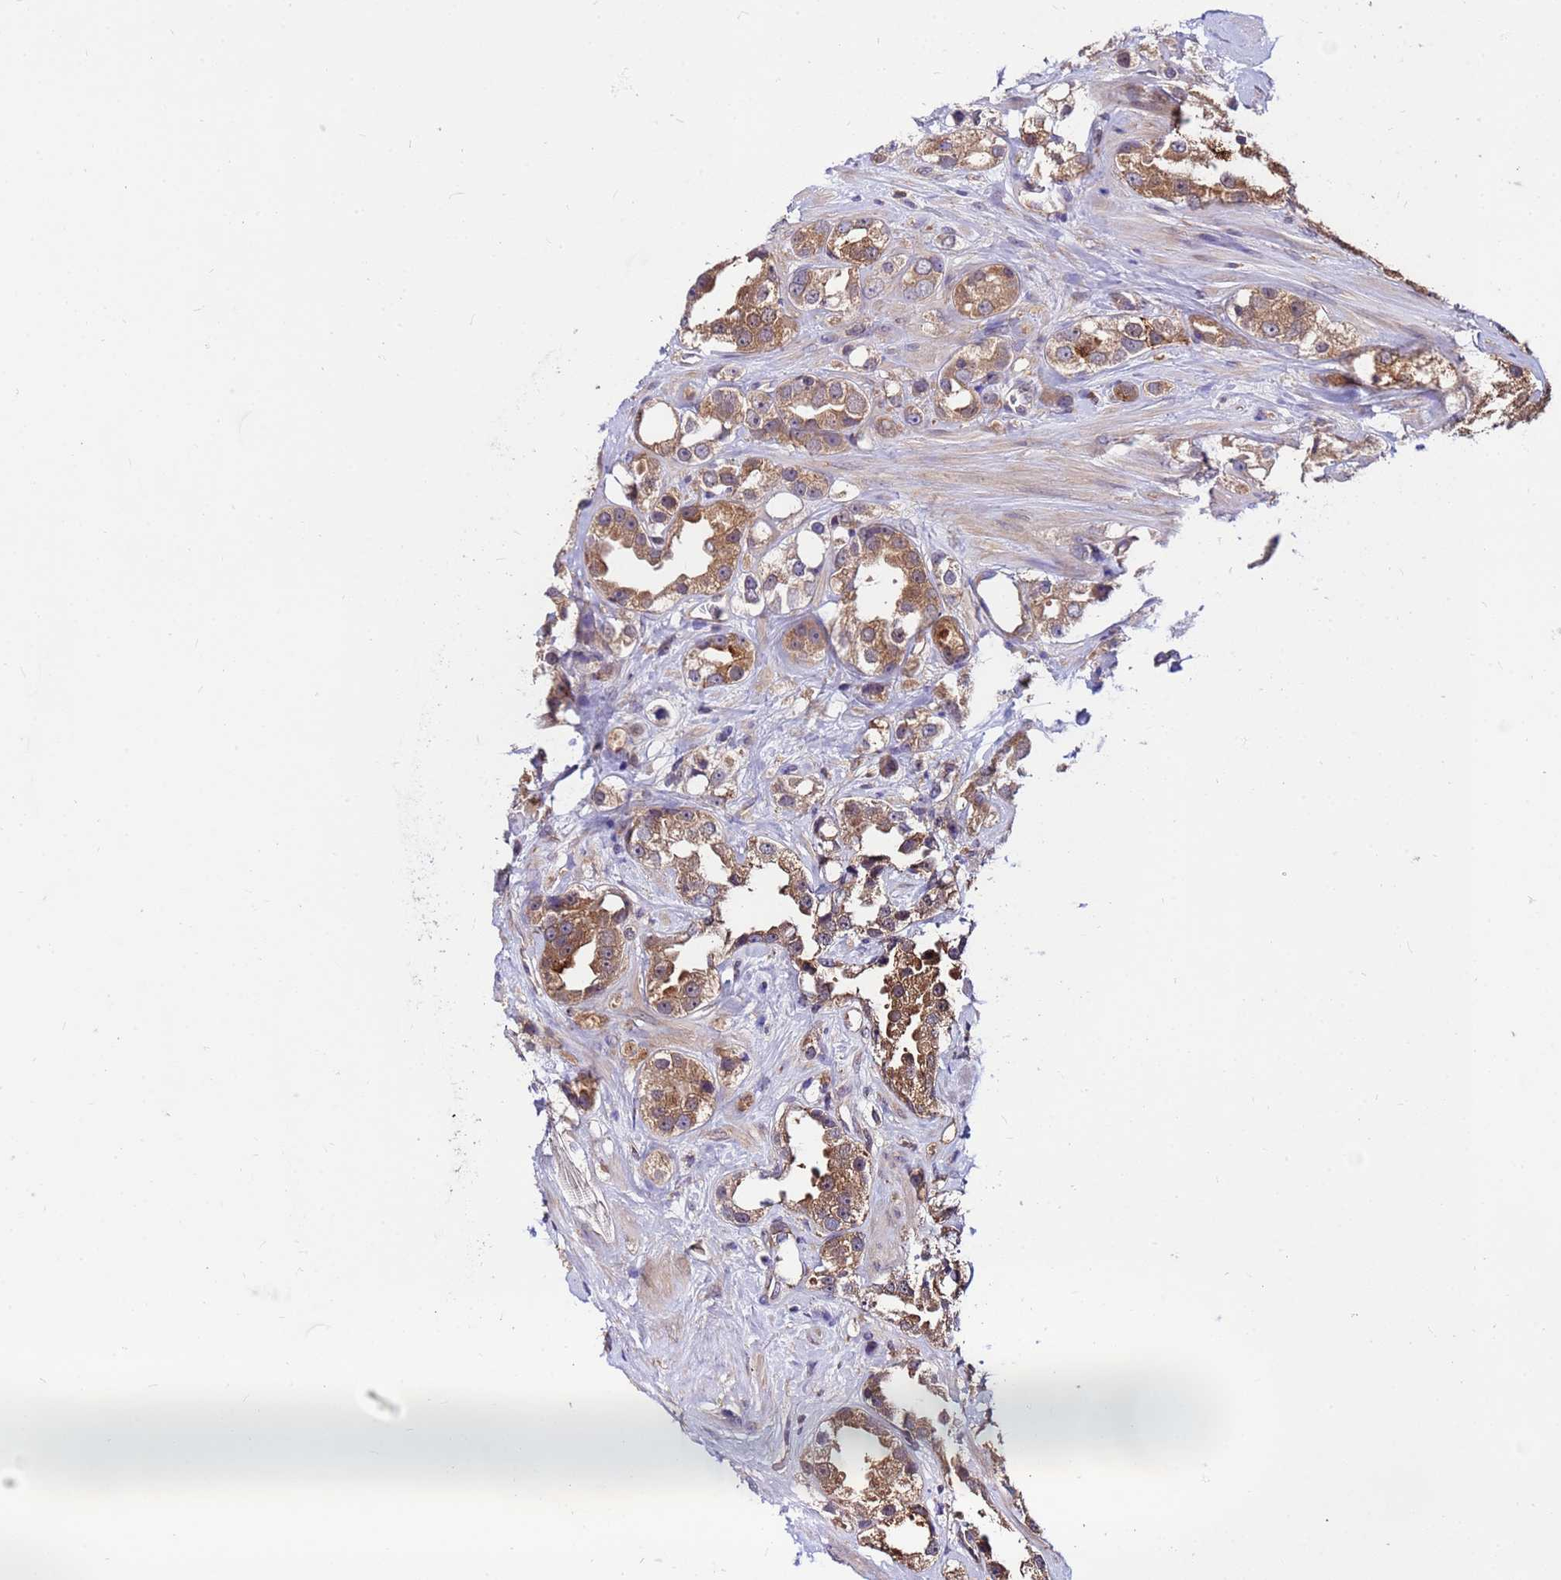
{"staining": {"intensity": "moderate", "quantity": ">75%", "location": "cytoplasmic/membranous"}, "tissue": "prostate cancer", "cell_type": "Tumor cells", "image_type": "cancer", "snomed": [{"axis": "morphology", "description": "Adenocarcinoma, NOS"}, {"axis": "topography", "description": "Prostate"}], "caption": "This is an image of IHC staining of adenocarcinoma (prostate), which shows moderate expression in the cytoplasmic/membranous of tumor cells.", "gene": "GET3", "patient": {"sex": "male", "age": 79}}